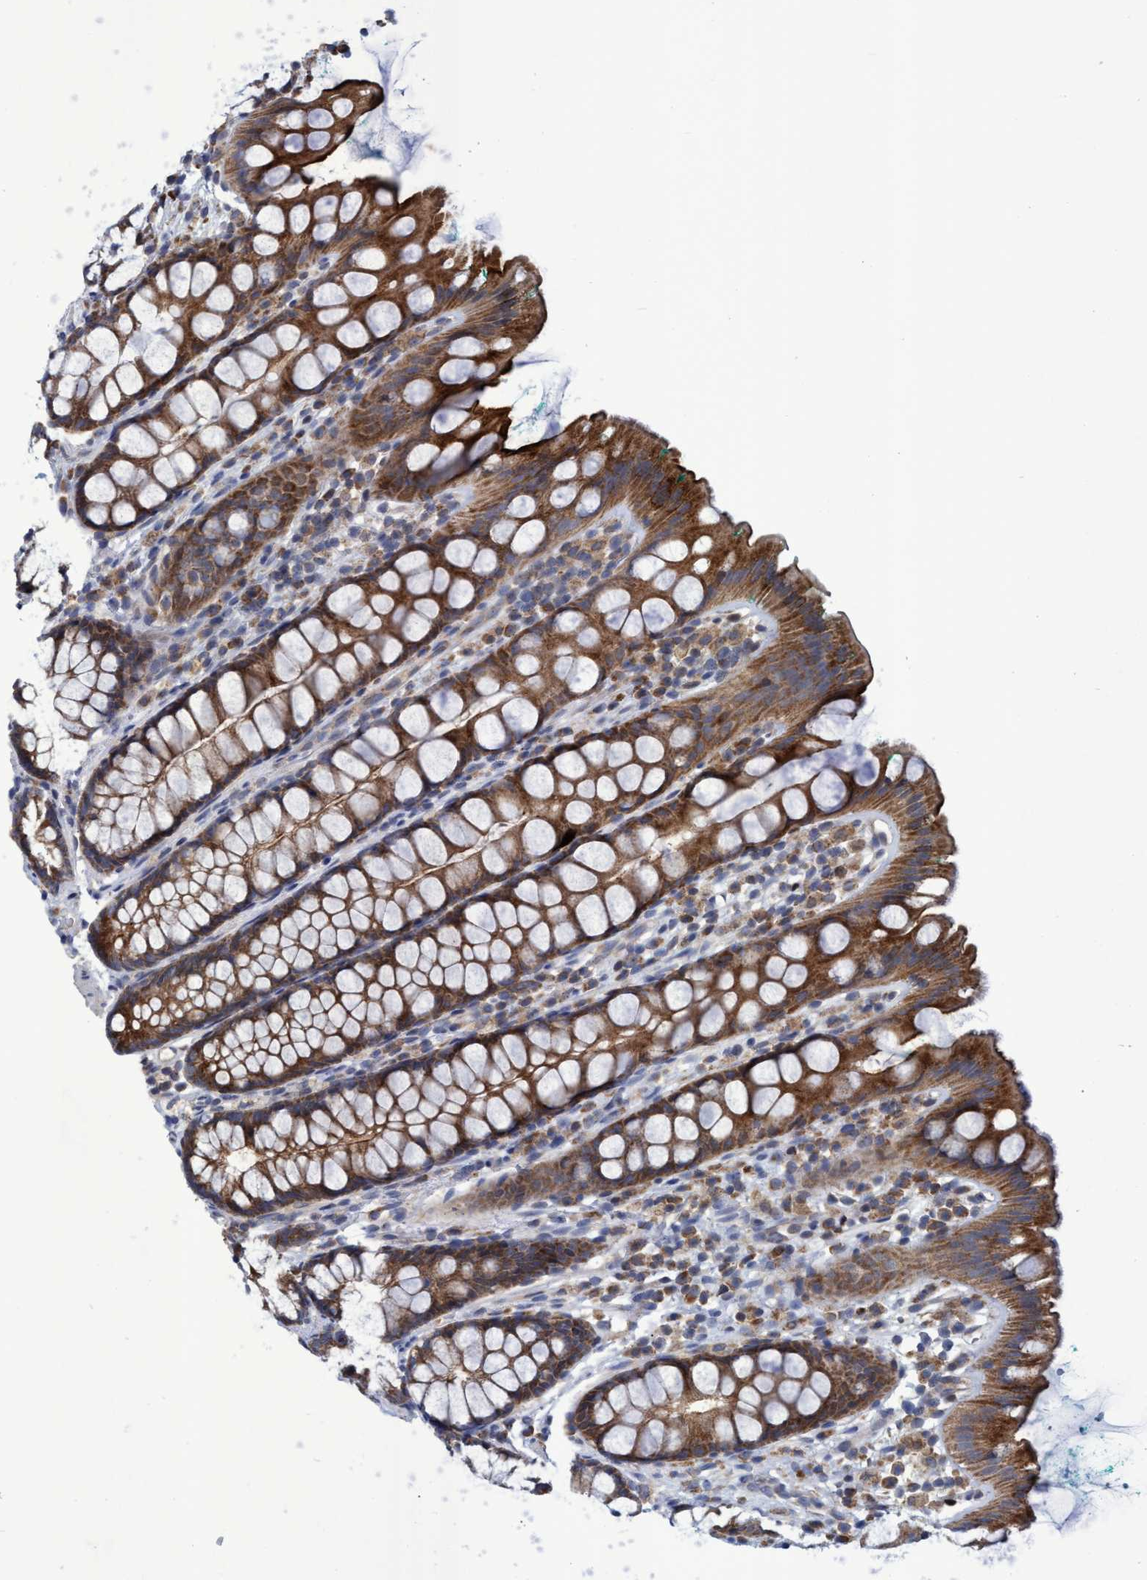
{"staining": {"intensity": "strong", "quantity": ">75%", "location": "cytoplasmic/membranous"}, "tissue": "rectum", "cell_type": "Glandular cells", "image_type": "normal", "snomed": [{"axis": "morphology", "description": "Normal tissue, NOS"}, {"axis": "topography", "description": "Rectum"}], "caption": "This is an image of immunohistochemistry staining of benign rectum, which shows strong expression in the cytoplasmic/membranous of glandular cells.", "gene": "NAT16", "patient": {"sex": "female", "age": 65}}